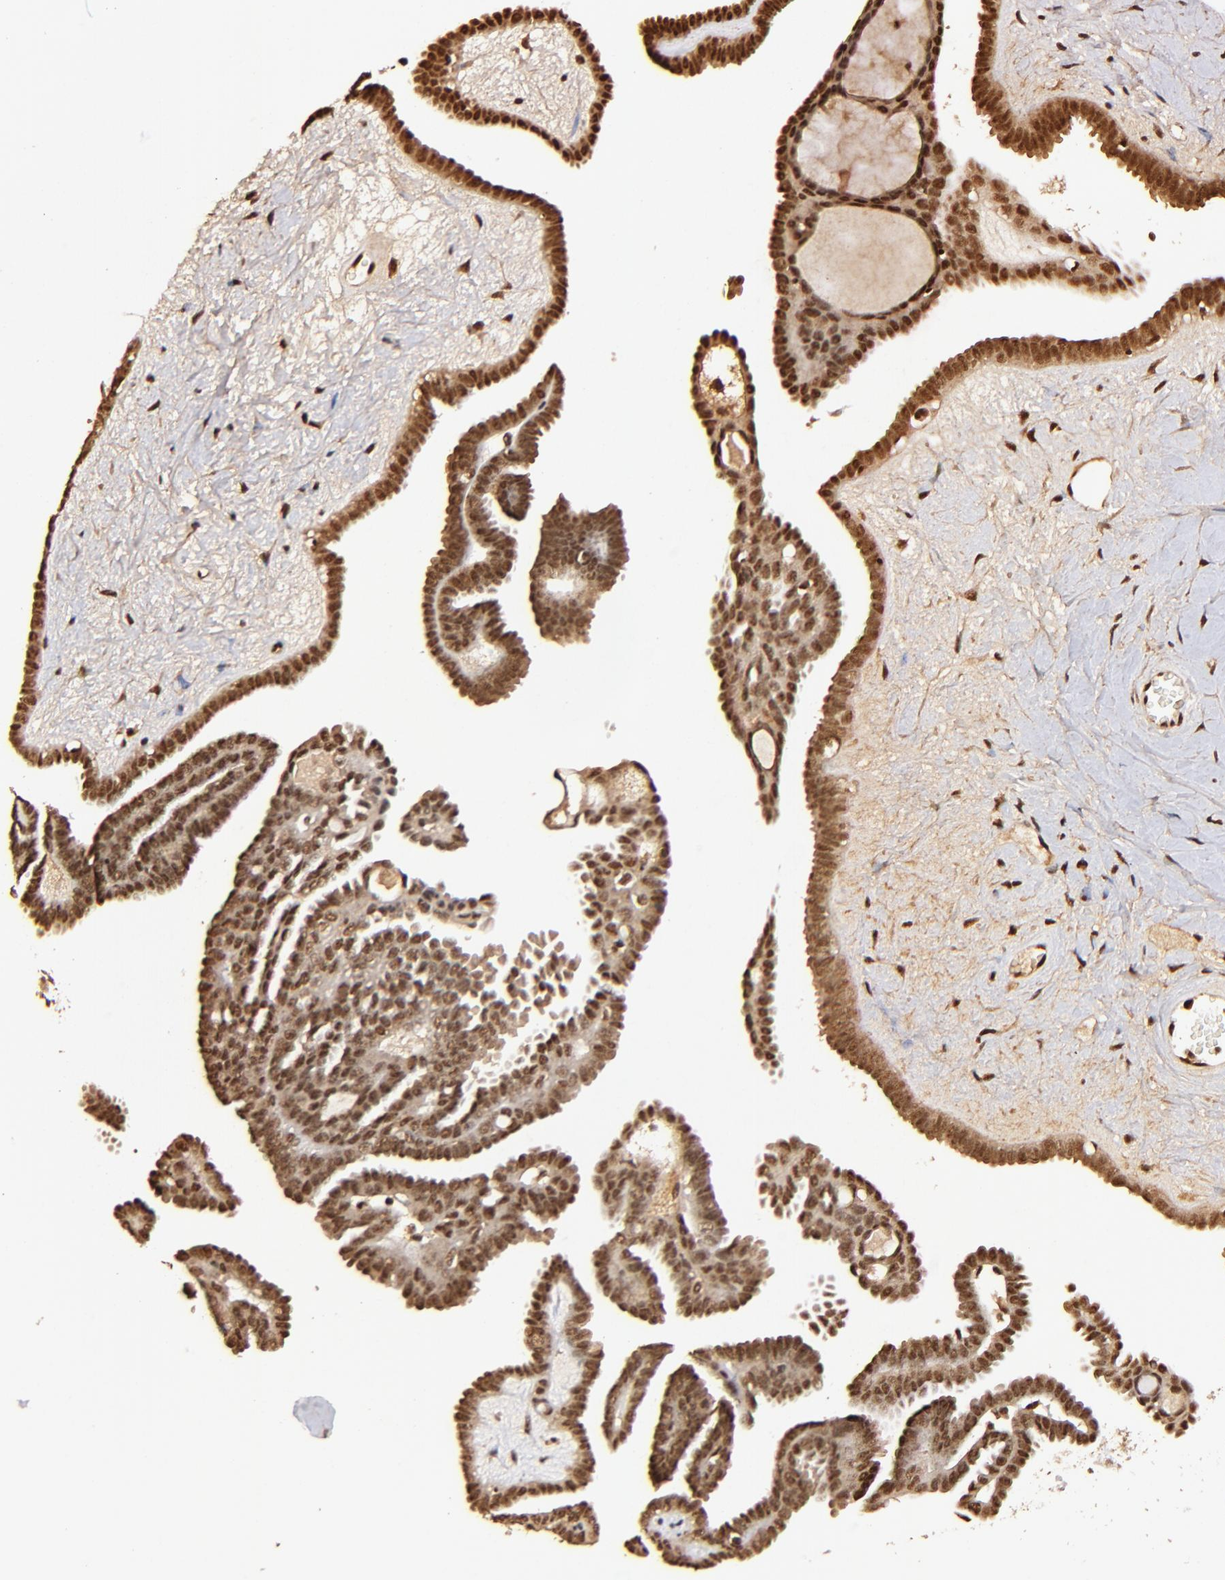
{"staining": {"intensity": "strong", "quantity": ">75%", "location": "cytoplasmic/membranous,nuclear"}, "tissue": "ovarian cancer", "cell_type": "Tumor cells", "image_type": "cancer", "snomed": [{"axis": "morphology", "description": "Cystadenocarcinoma, serous, NOS"}, {"axis": "topography", "description": "Ovary"}], "caption": "Immunohistochemical staining of serous cystadenocarcinoma (ovarian) exhibits high levels of strong cytoplasmic/membranous and nuclear protein positivity in about >75% of tumor cells. (DAB (3,3'-diaminobenzidine) IHC with brightfield microscopy, high magnification).", "gene": "MED12", "patient": {"sex": "female", "age": 71}}